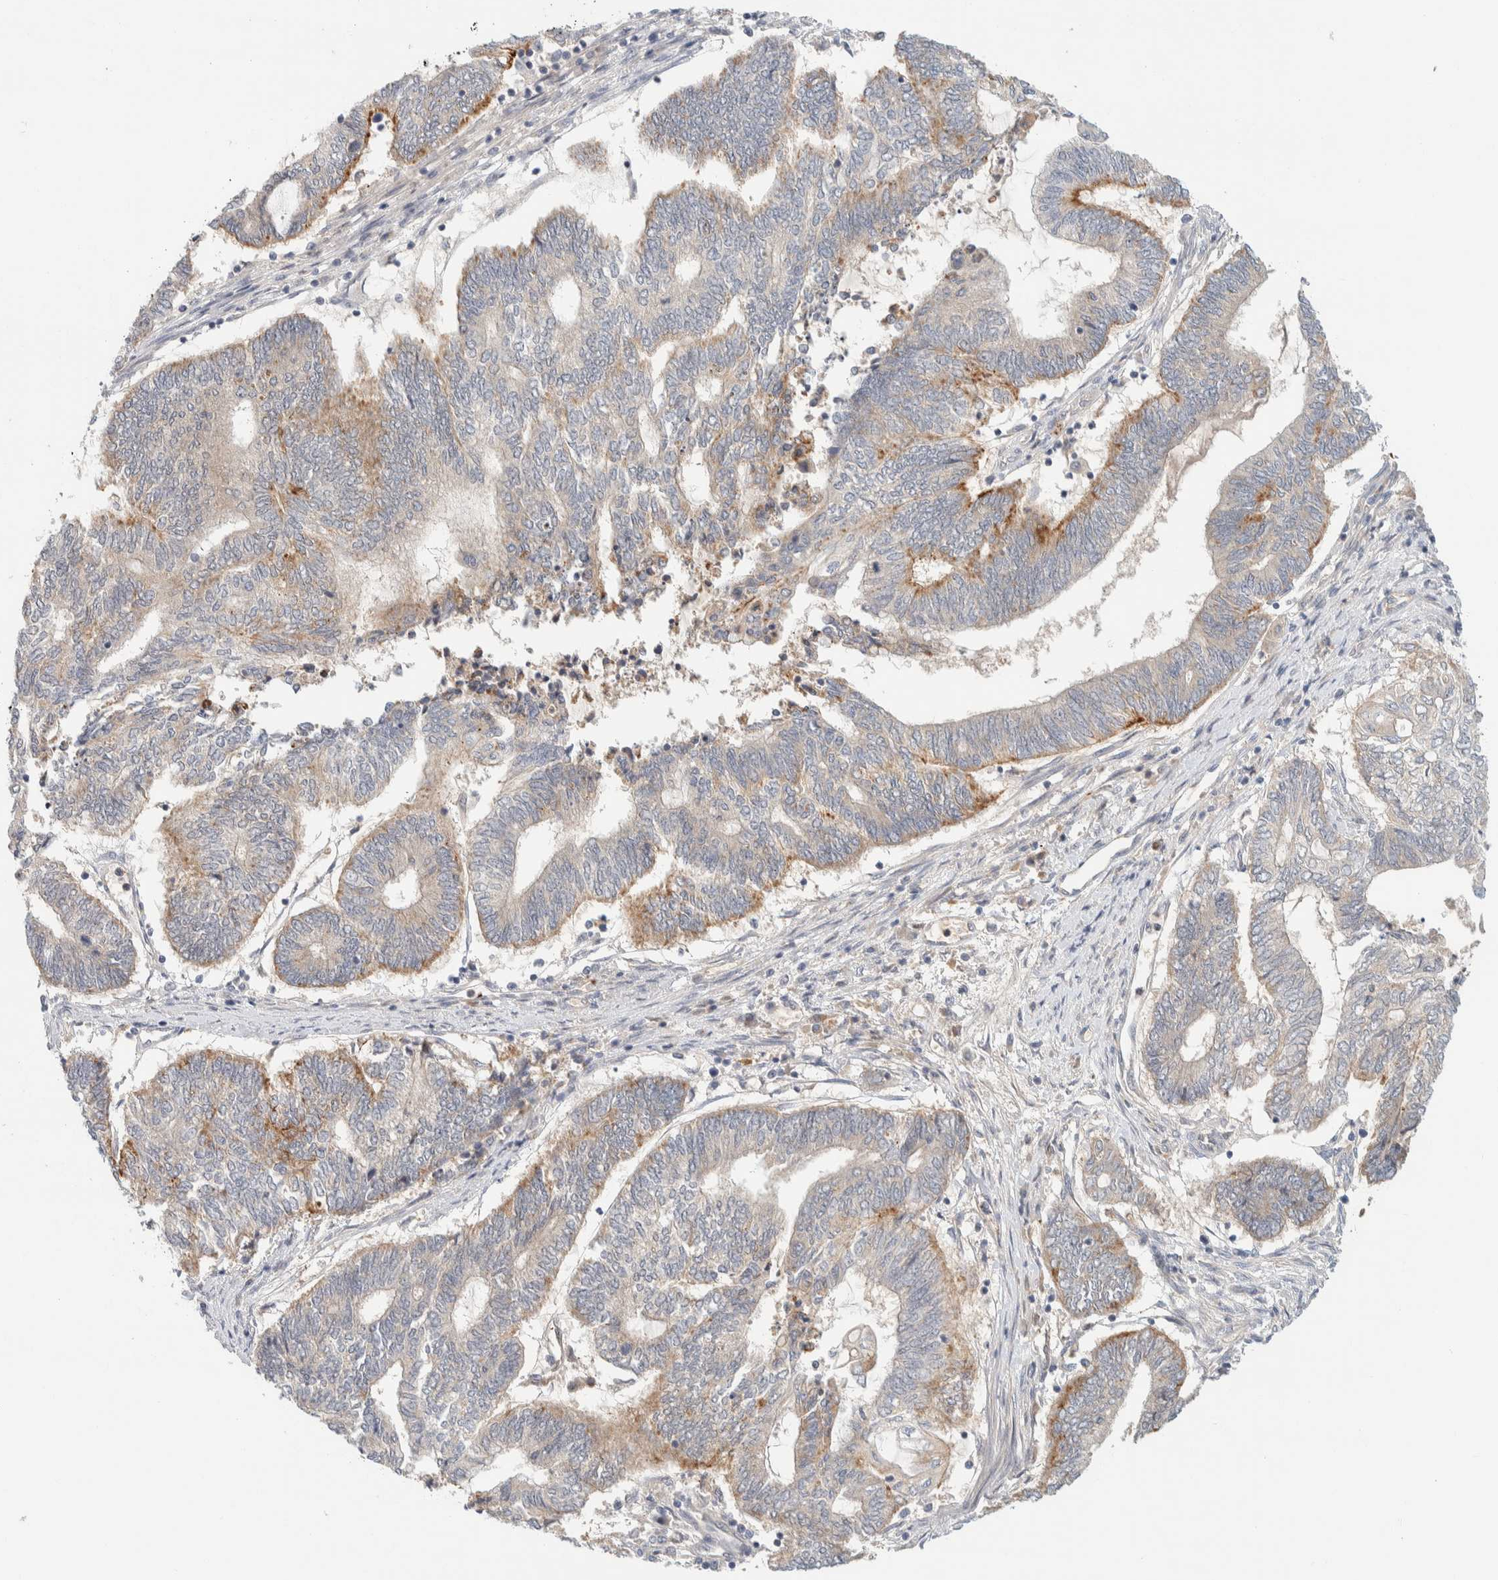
{"staining": {"intensity": "moderate", "quantity": "<25%", "location": "cytoplasmic/membranous"}, "tissue": "endometrial cancer", "cell_type": "Tumor cells", "image_type": "cancer", "snomed": [{"axis": "morphology", "description": "Adenocarcinoma, NOS"}, {"axis": "topography", "description": "Uterus"}, {"axis": "topography", "description": "Endometrium"}], "caption": "A micrograph of human endometrial cancer stained for a protein shows moderate cytoplasmic/membranous brown staining in tumor cells.", "gene": "GCLM", "patient": {"sex": "female", "age": 70}}